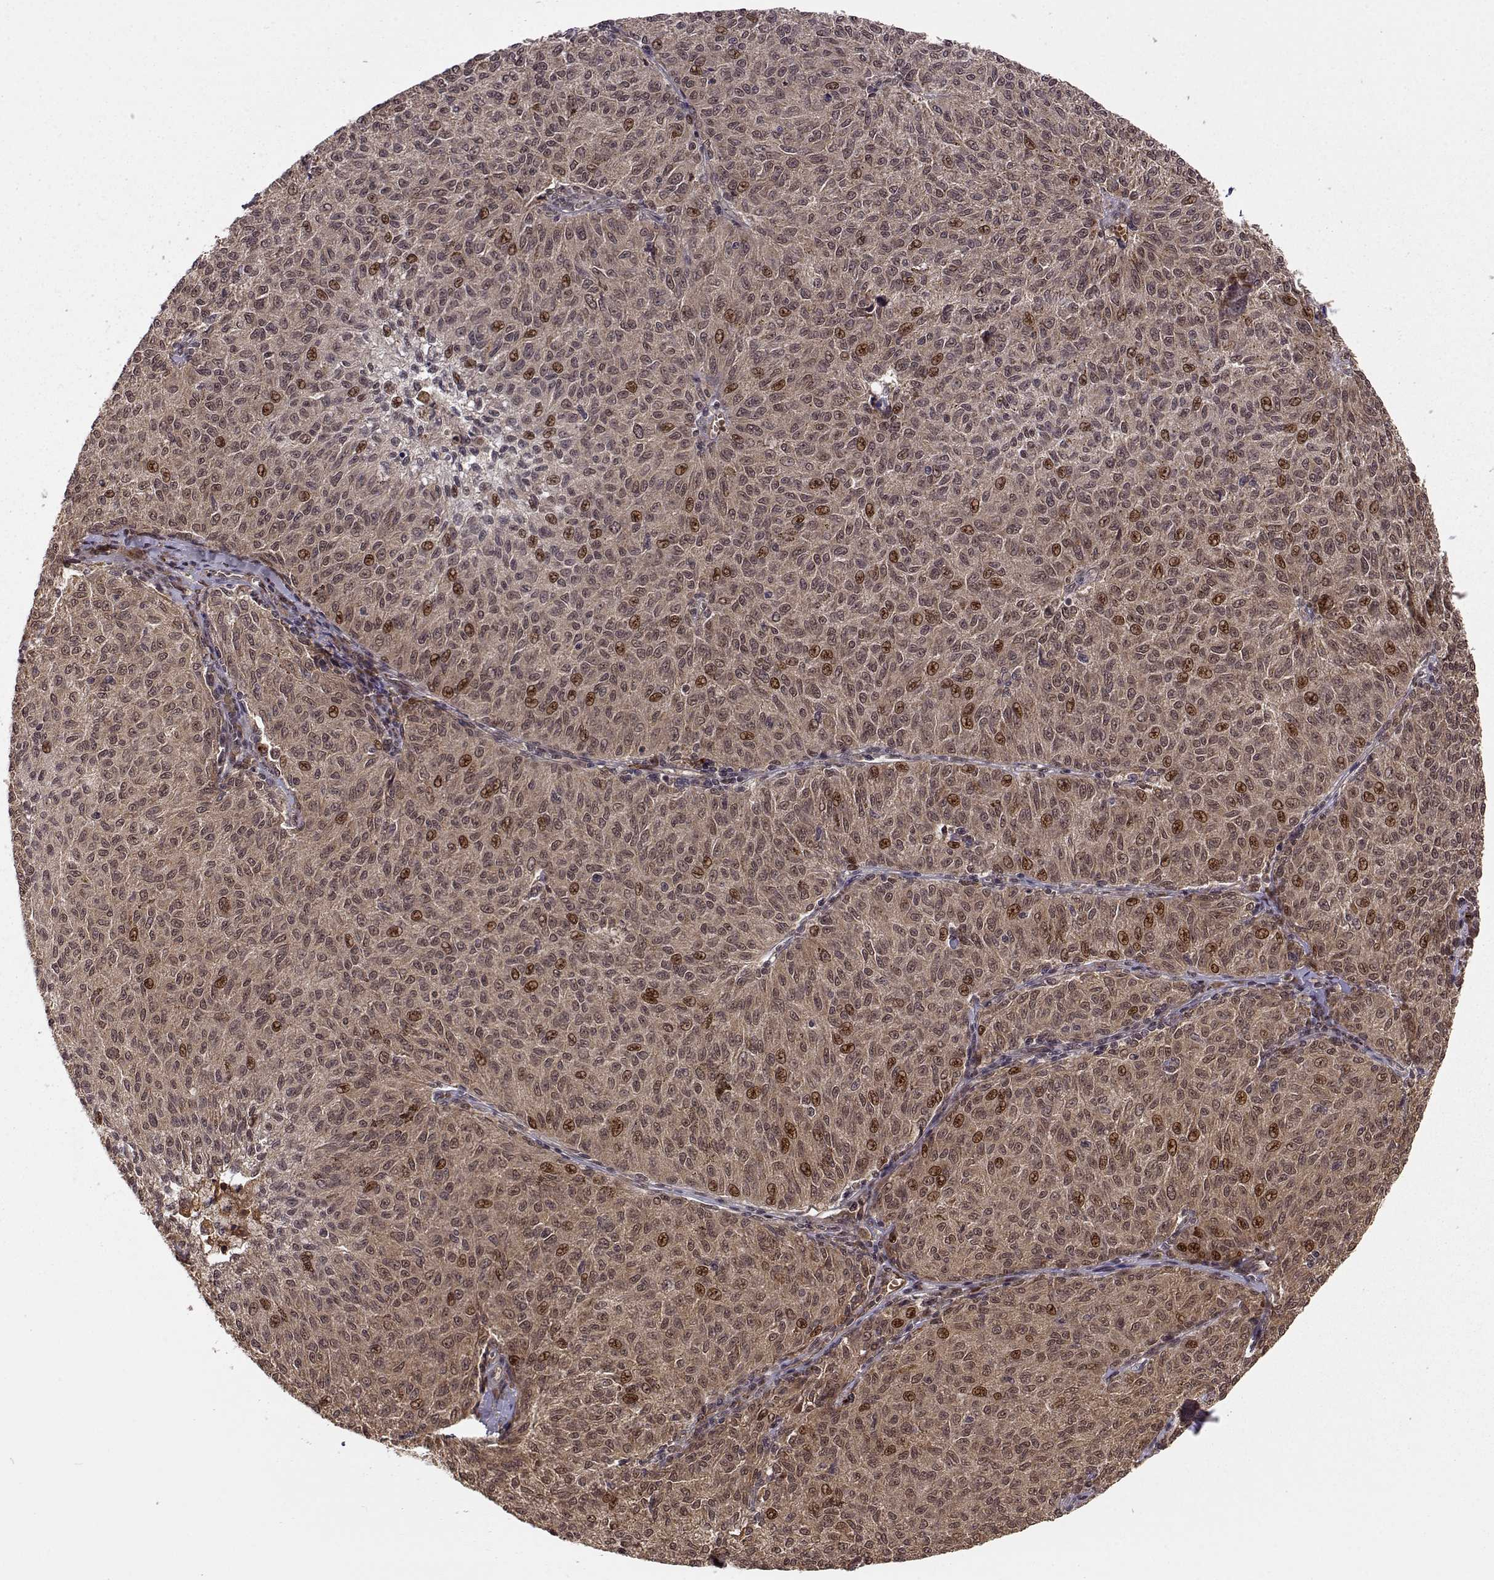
{"staining": {"intensity": "moderate", "quantity": ">75%", "location": "cytoplasmic/membranous,nuclear"}, "tissue": "melanoma", "cell_type": "Tumor cells", "image_type": "cancer", "snomed": [{"axis": "morphology", "description": "Malignant melanoma, NOS"}, {"axis": "topography", "description": "Skin"}], "caption": "Brown immunohistochemical staining in melanoma shows moderate cytoplasmic/membranous and nuclear expression in approximately >75% of tumor cells.", "gene": "MAEA", "patient": {"sex": "female", "age": 72}}